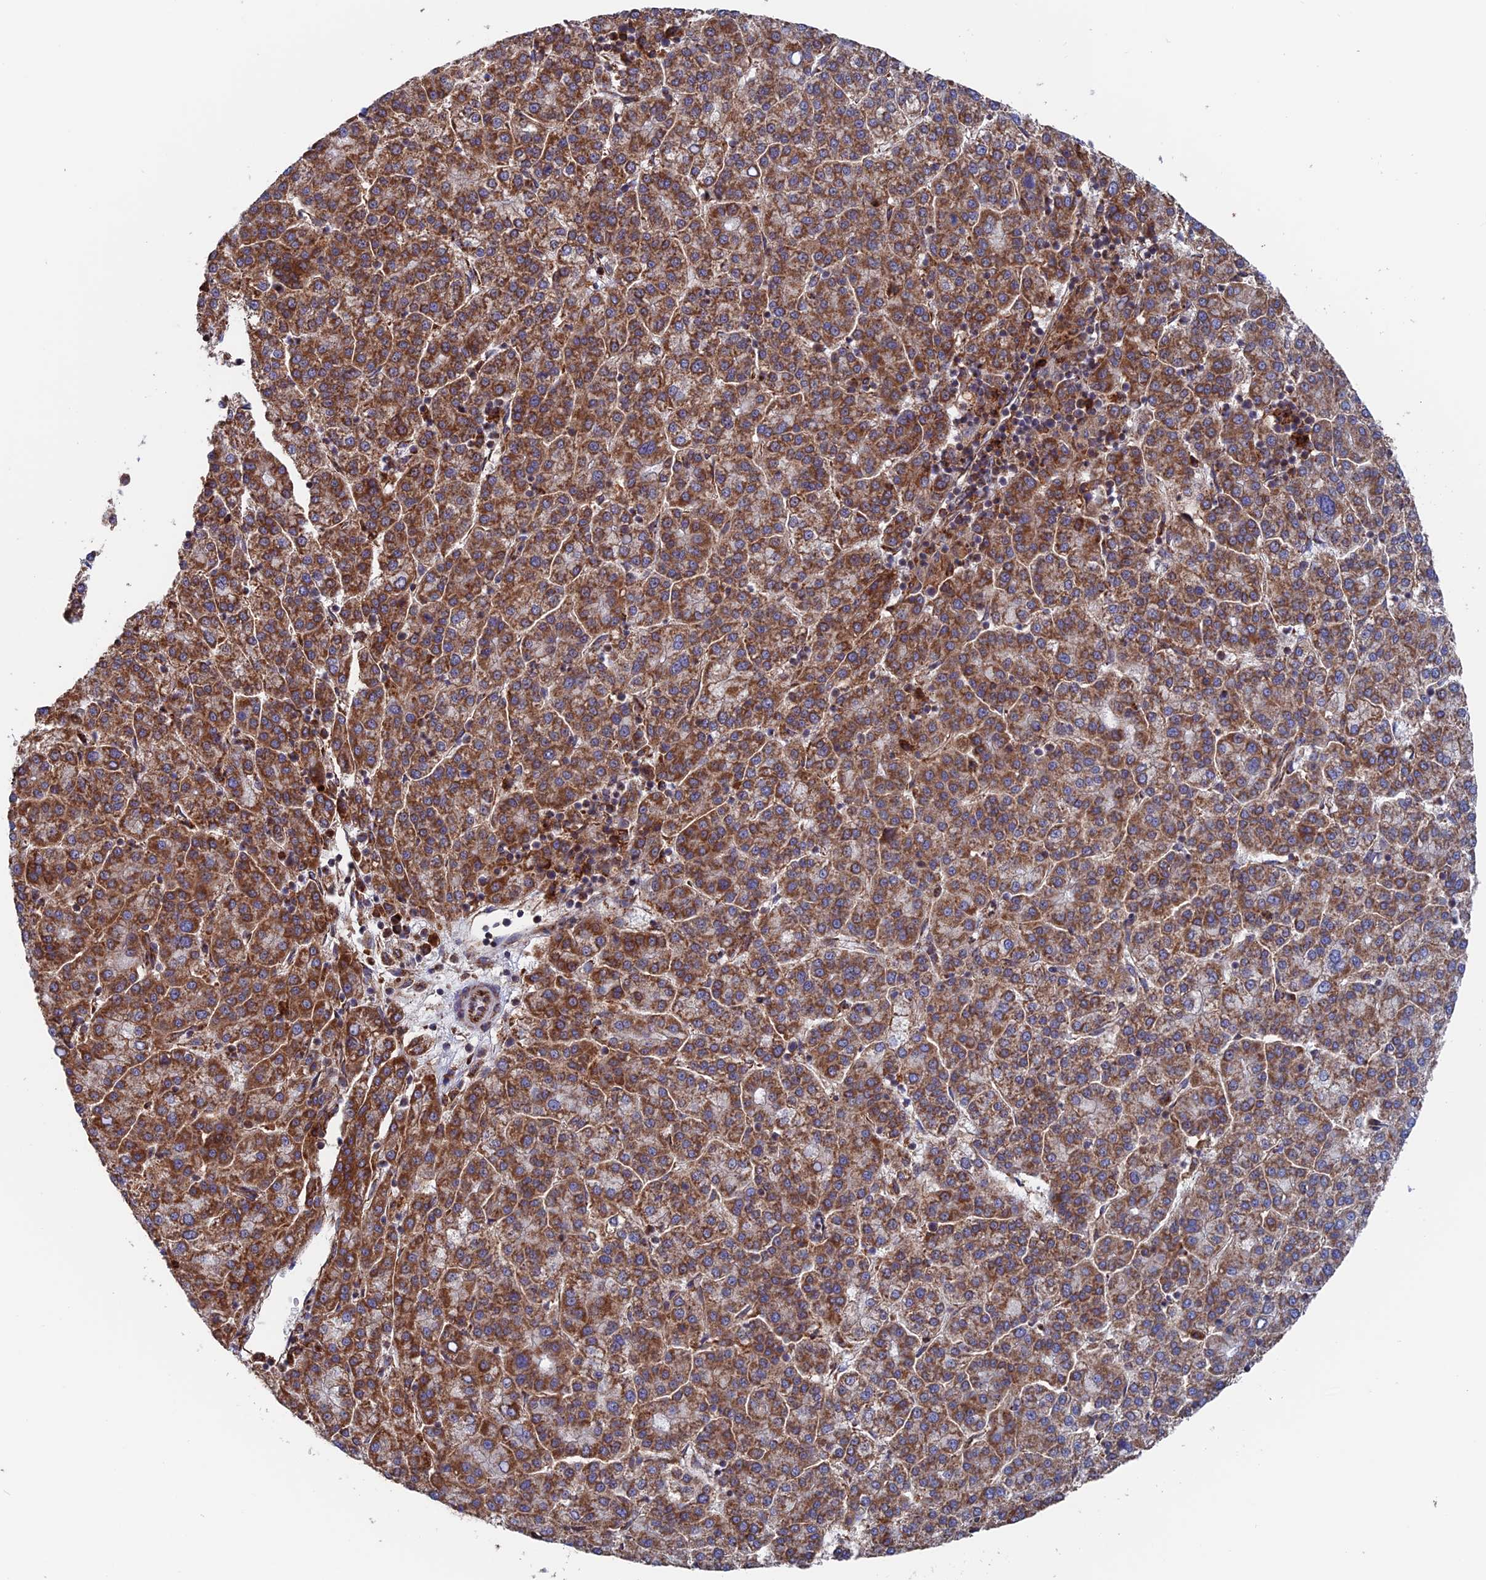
{"staining": {"intensity": "moderate", "quantity": ">75%", "location": "cytoplasmic/membranous"}, "tissue": "liver cancer", "cell_type": "Tumor cells", "image_type": "cancer", "snomed": [{"axis": "morphology", "description": "Carcinoma, Hepatocellular, NOS"}, {"axis": "topography", "description": "Liver"}], "caption": "IHC micrograph of neoplastic tissue: human hepatocellular carcinoma (liver) stained using immunohistochemistry reveals medium levels of moderate protein expression localized specifically in the cytoplasmic/membranous of tumor cells, appearing as a cytoplasmic/membranous brown color.", "gene": "DTYMK", "patient": {"sex": "female", "age": 58}}